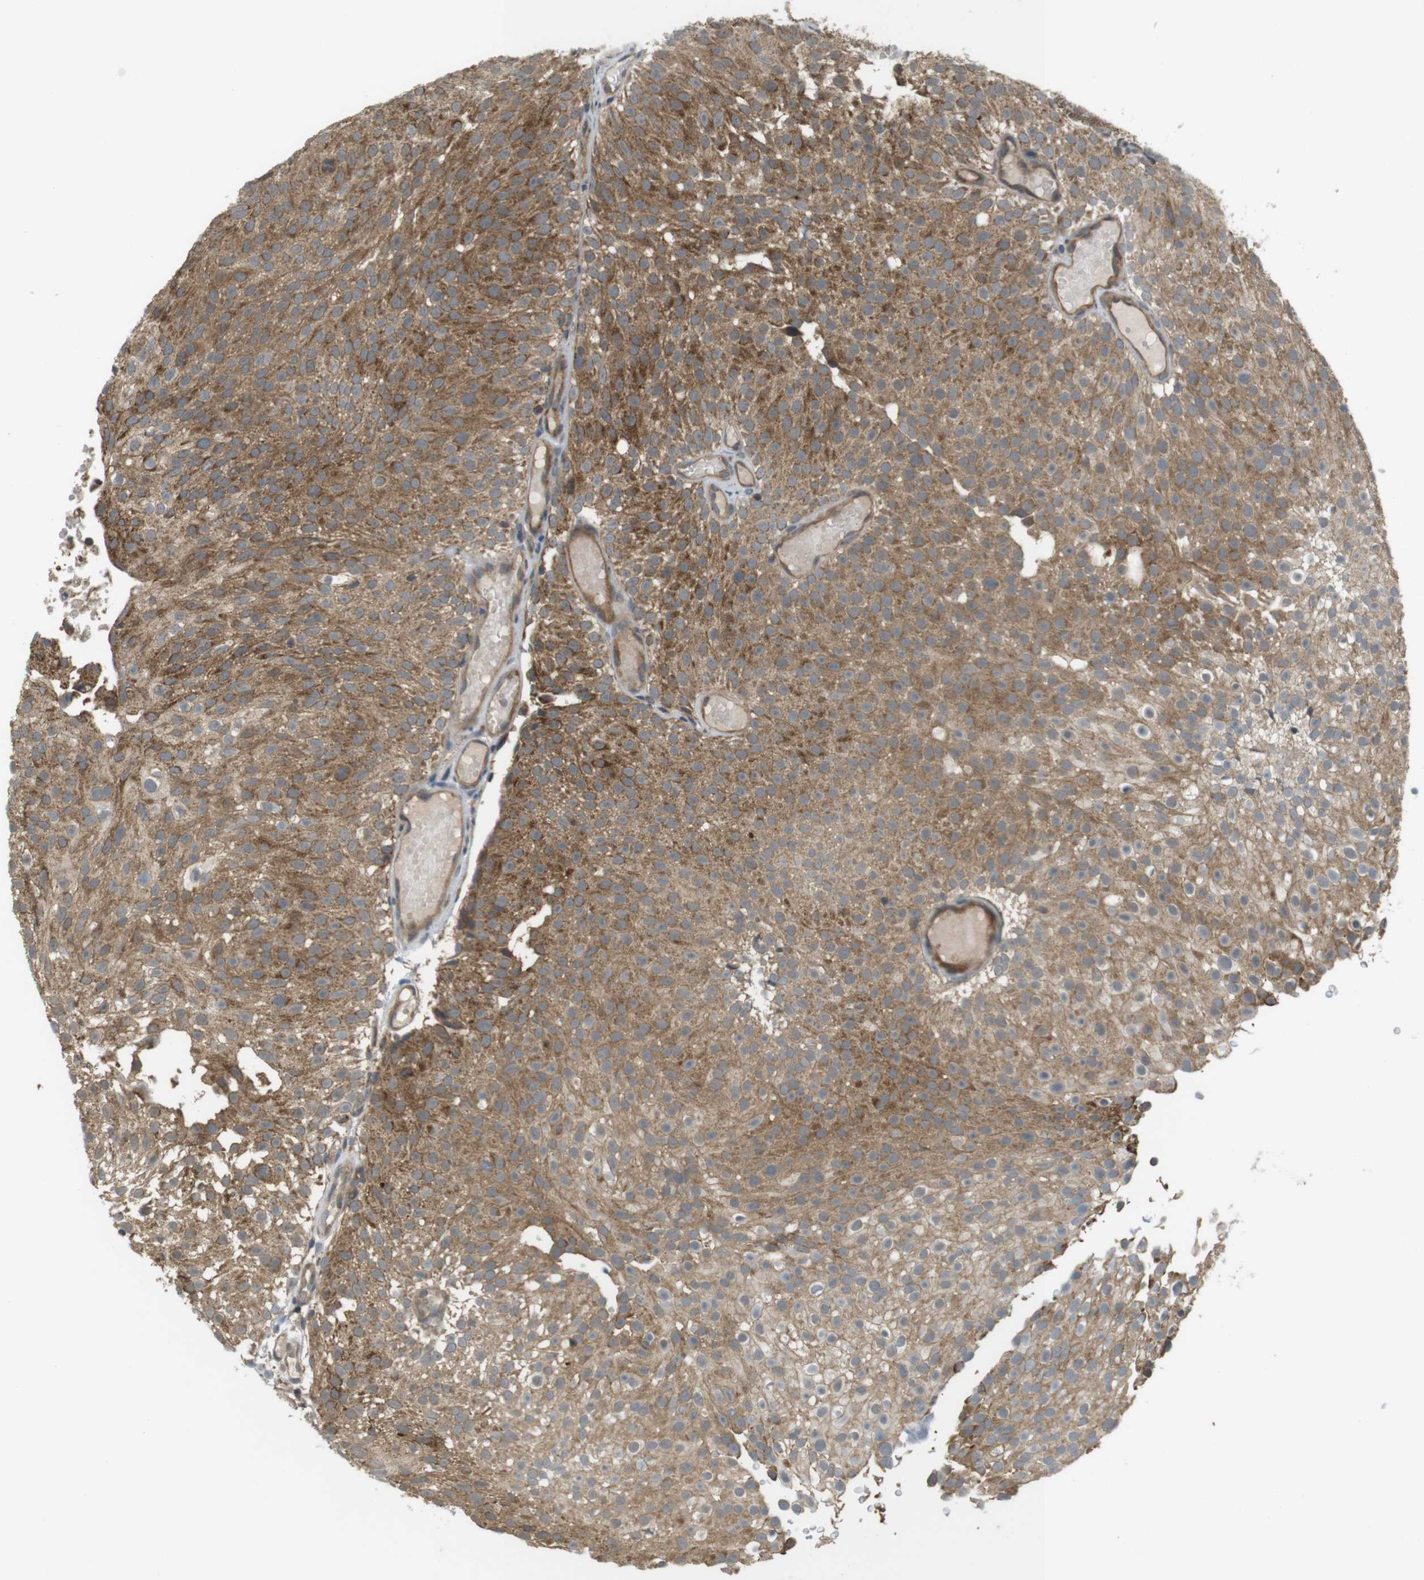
{"staining": {"intensity": "moderate", "quantity": "25%-75%", "location": "cytoplasmic/membranous"}, "tissue": "urothelial cancer", "cell_type": "Tumor cells", "image_type": "cancer", "snomed": [{"axis": "morphology", "description": "Urothelial carcinoma, Low grade"}, {"axis": "topography", "description": "Urinary bladder"}], "caption": "Brown immunohistochemical staining in urothelial cancer exhibits moderate cytoplasmic/membranous staining in about 25%-75% of tumor cells.", "gene": "RNF130", "patient": {"sex": "male", "age": 78}}